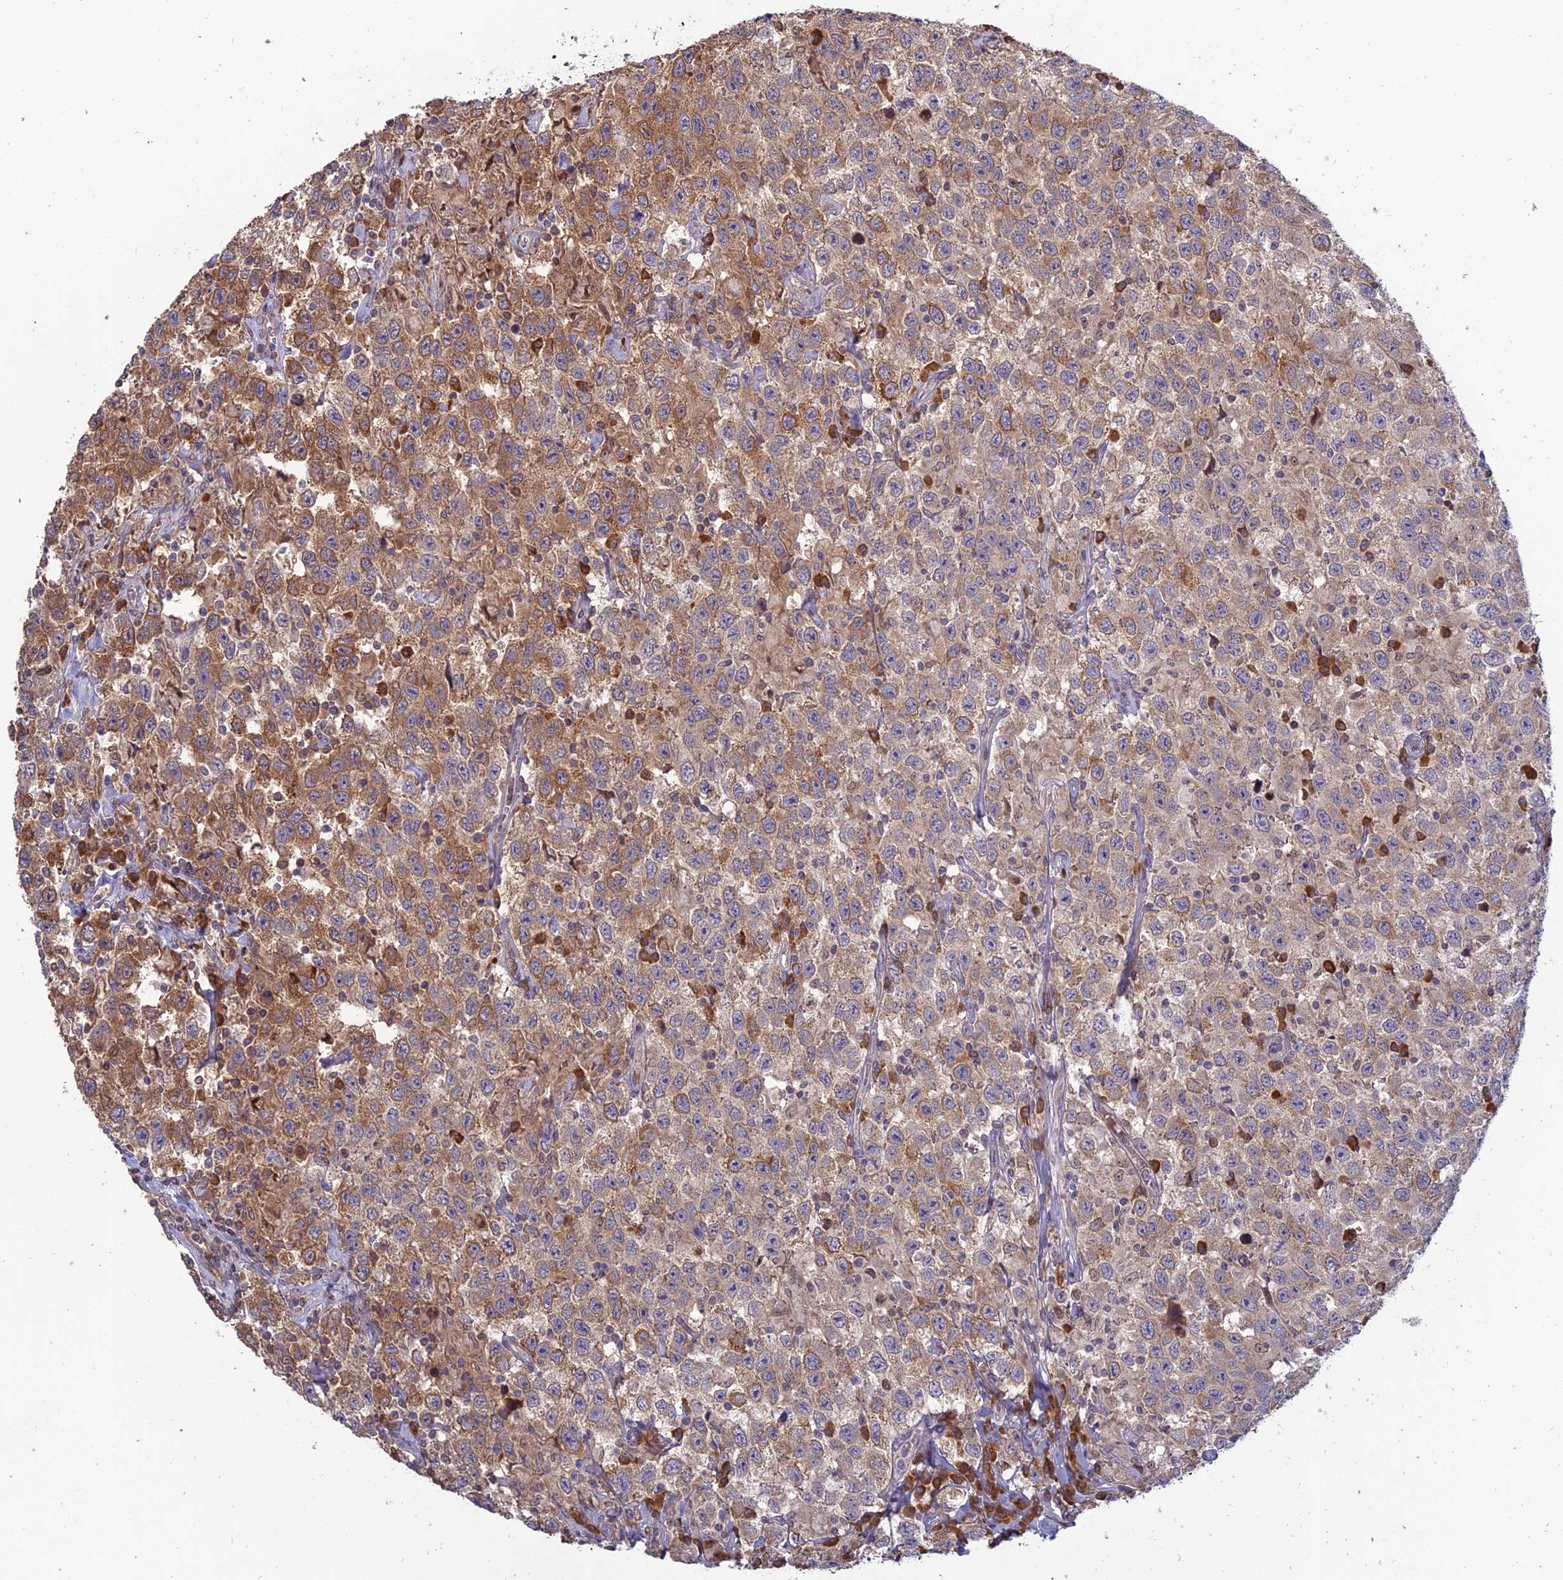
{"staining": {"intensity": "moderate", "quantity": ">75%", "location": "cytoplasmic/membranous"}, "tissue": "testis cancer", "cell_type": "Tumor cells", "image_type": "cancer", "snomed": [{"axis": "morphology", "description": "Seminoma, NOS"}, {"axis": "topography", "description": "Testis"}], "caption": "The photomicrograph exhibits immunohistochemical staining of seminoma (testis). There is moderate cytoplasmic/membranous staining is seen in about >75% of tumor cells.", "gene": "TMEM208", "patient": {"sex": "male", "age": 41}}